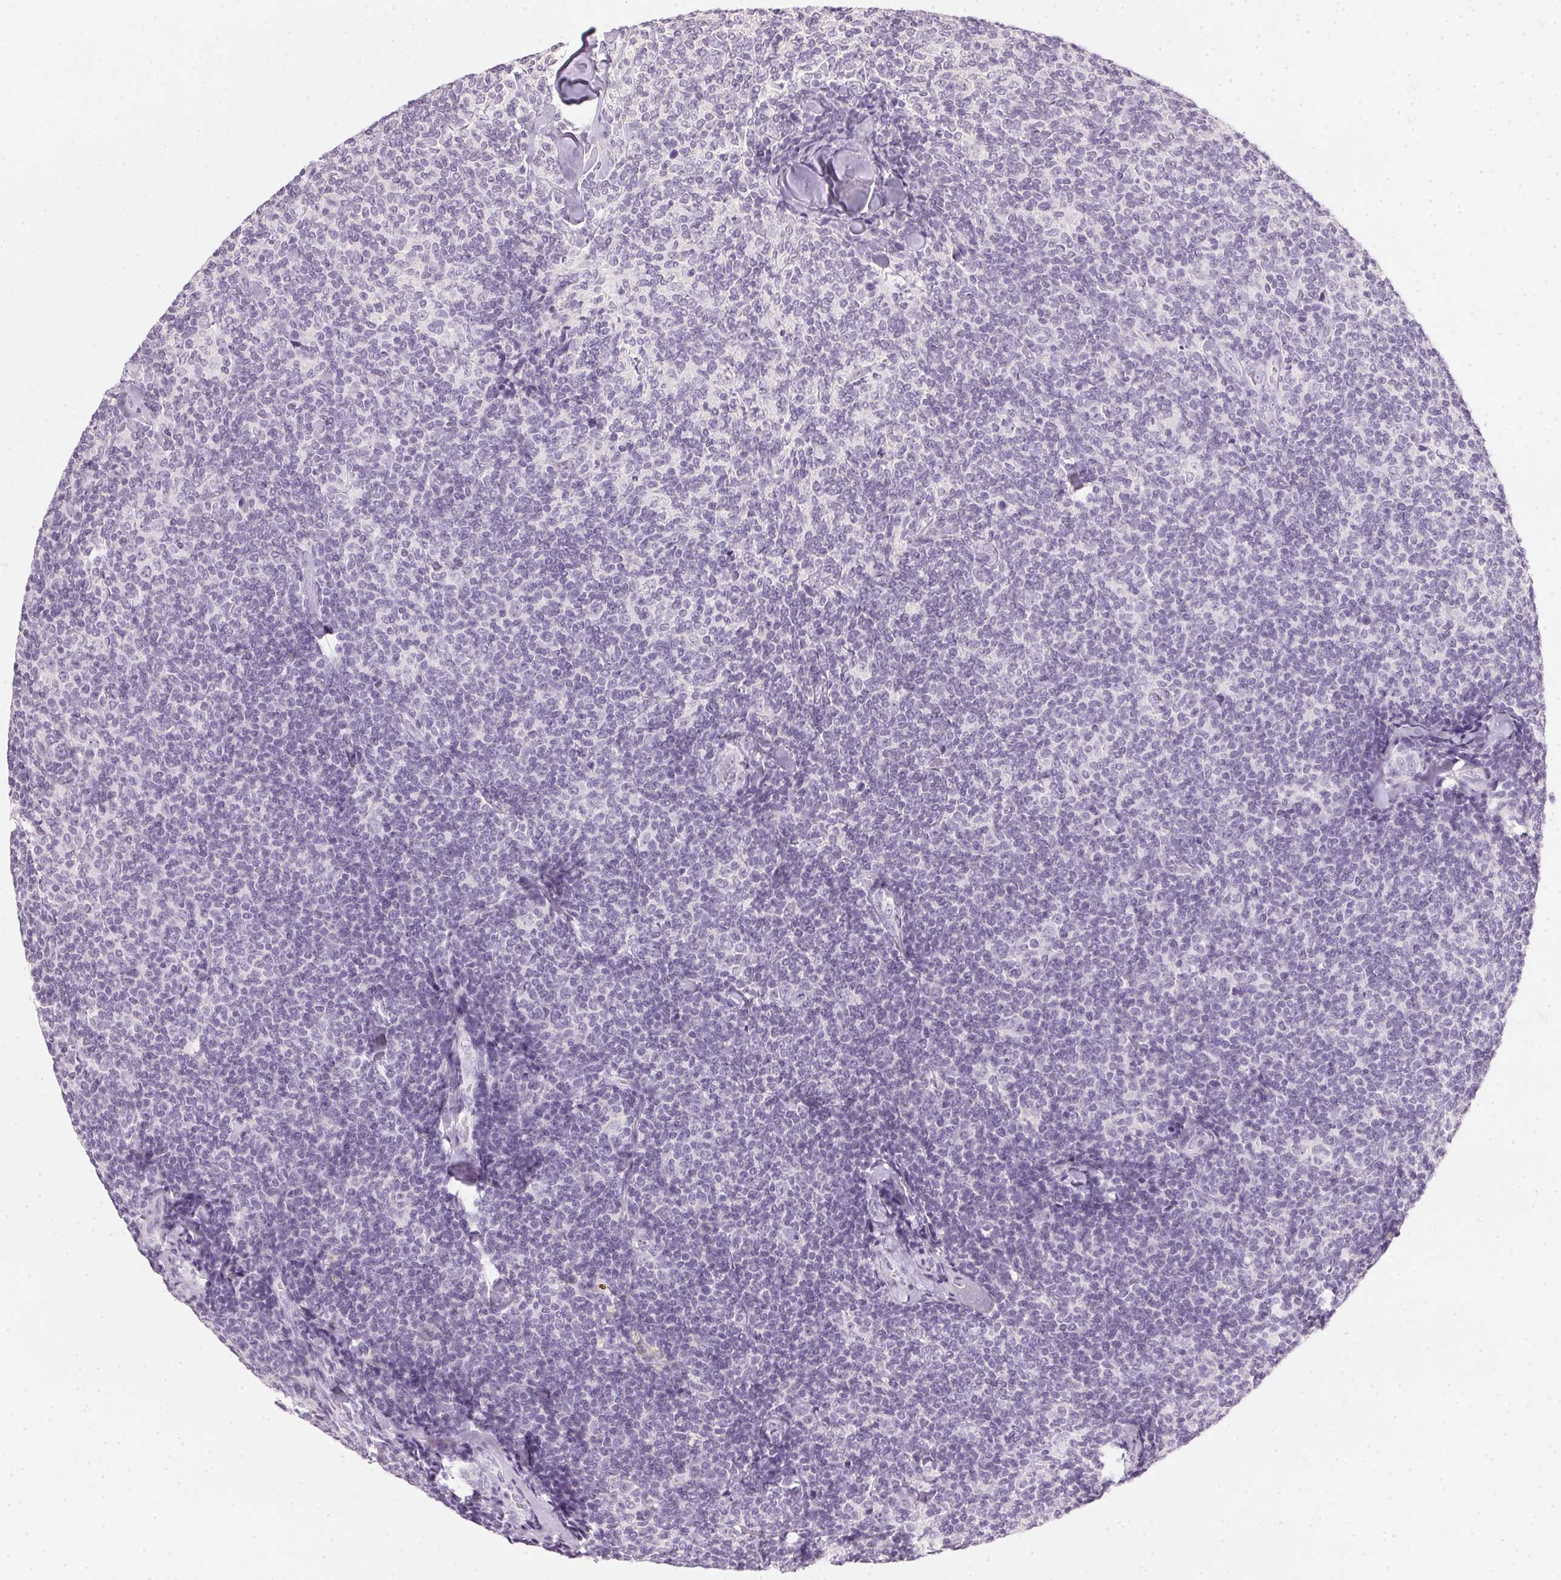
{"staining": {"intensity": "negative", "quantity": "none", "location": "none"}, "tissue": "lymphoma", "cell_type": "Tumor cells", "image_type": "cancer", "snomed": [{"axis": "morphology", "description": "Malignant lymphoma, non-Hodgkin's type, Low grade"}, {"axis": "topography", "description": "Lymph node"}], "caption": "This is a micrograph of IHC staining of lymphoma, which shows no staining in tumor cells.", "gene": "TMEM72", "patient": {"sex": "female", "age": 56}}